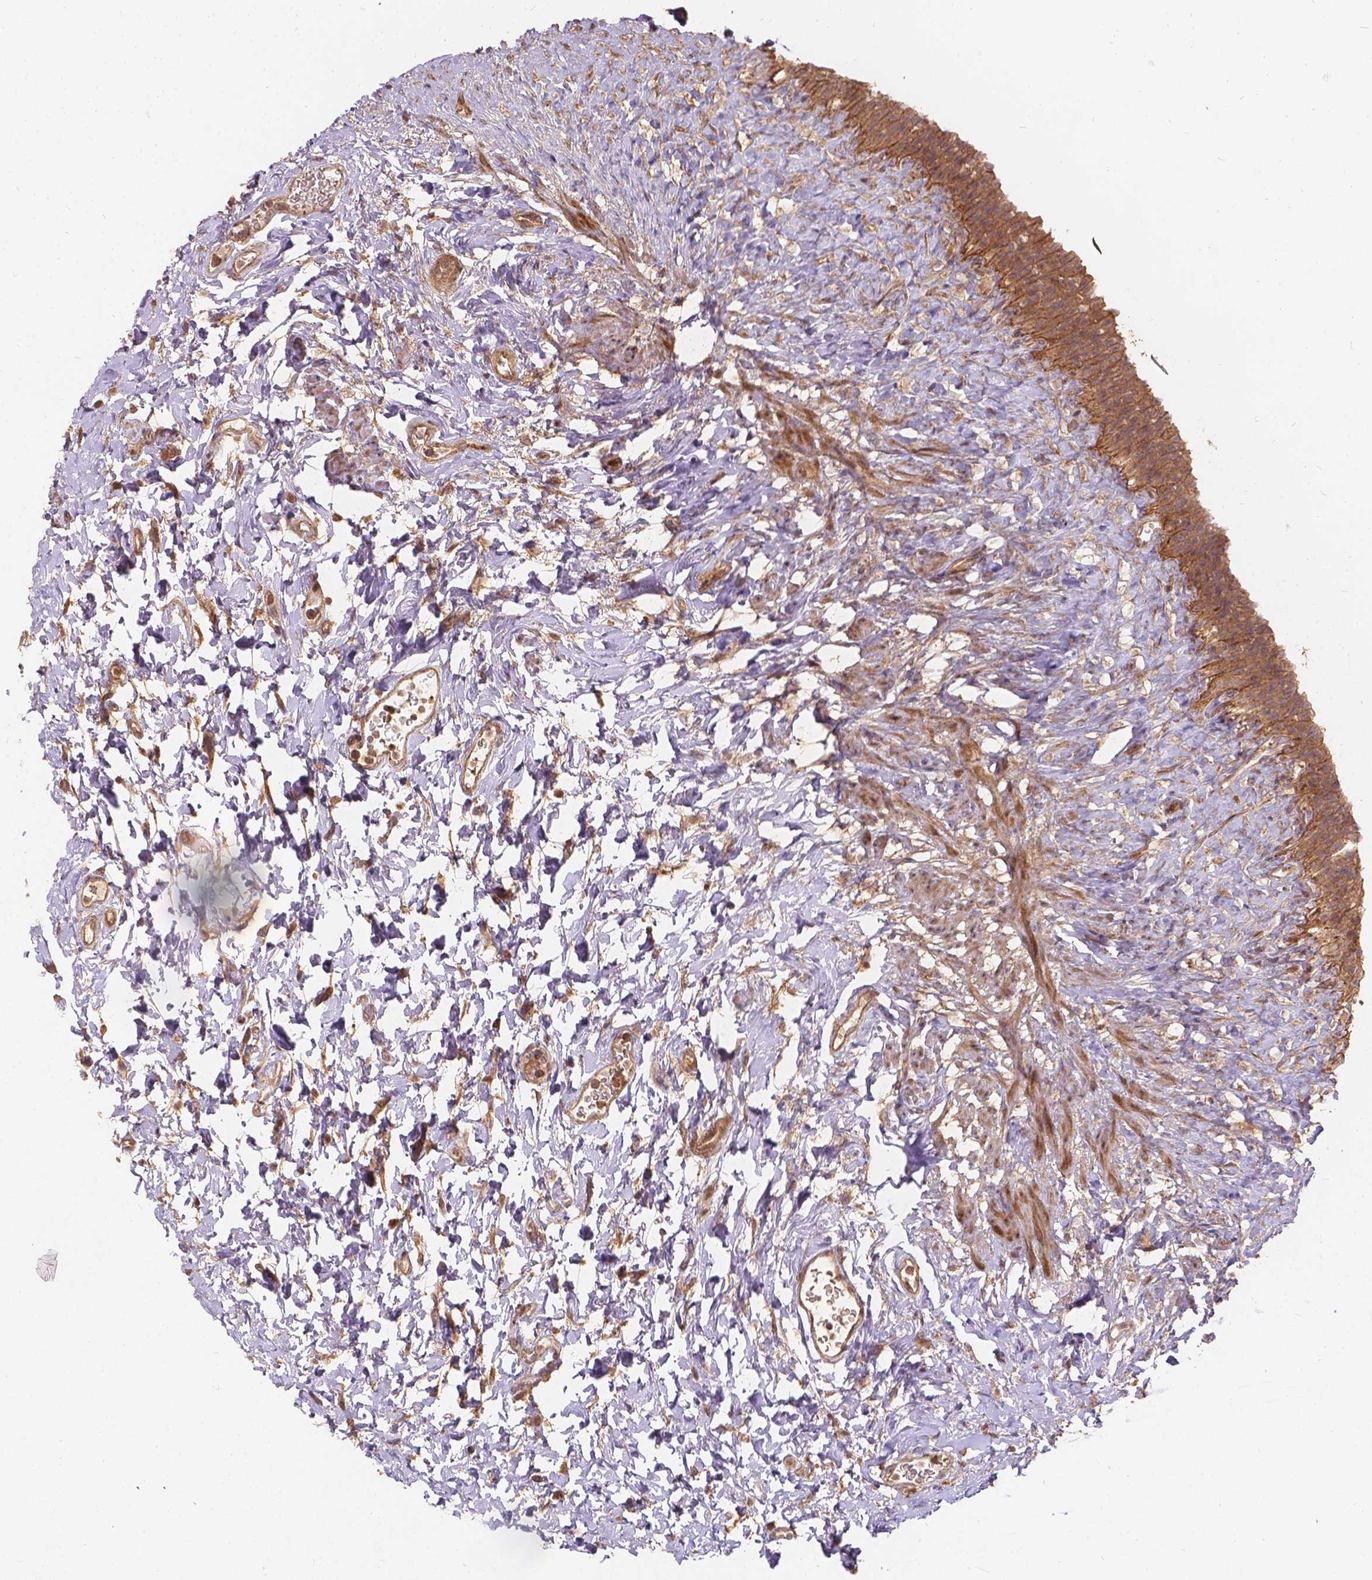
{"staining": {"intensity": "moderate", "quantity": ">75%", "location": "cytoplasmic/membranous"}, "tissue": "urinary bladder", "cell_type": "Urothelial cells", "image_type": "normal", "snomed": [{"axis": "morphology", "description": "Normal tissue, NOS"}, {"axis": "topography", "description": "Urinary bladder"}], "caption": "Immunohistochemical staining of benign urinary bladder displays medium levels of moderate cytoplasmic/membranous positivity in approximately >75% of urothelial cells. (brown staining indicates protein expression, while blue staining denotes nuclei).", "gene": "XPR1", "patient": {"sex": "male", "age": 76}}